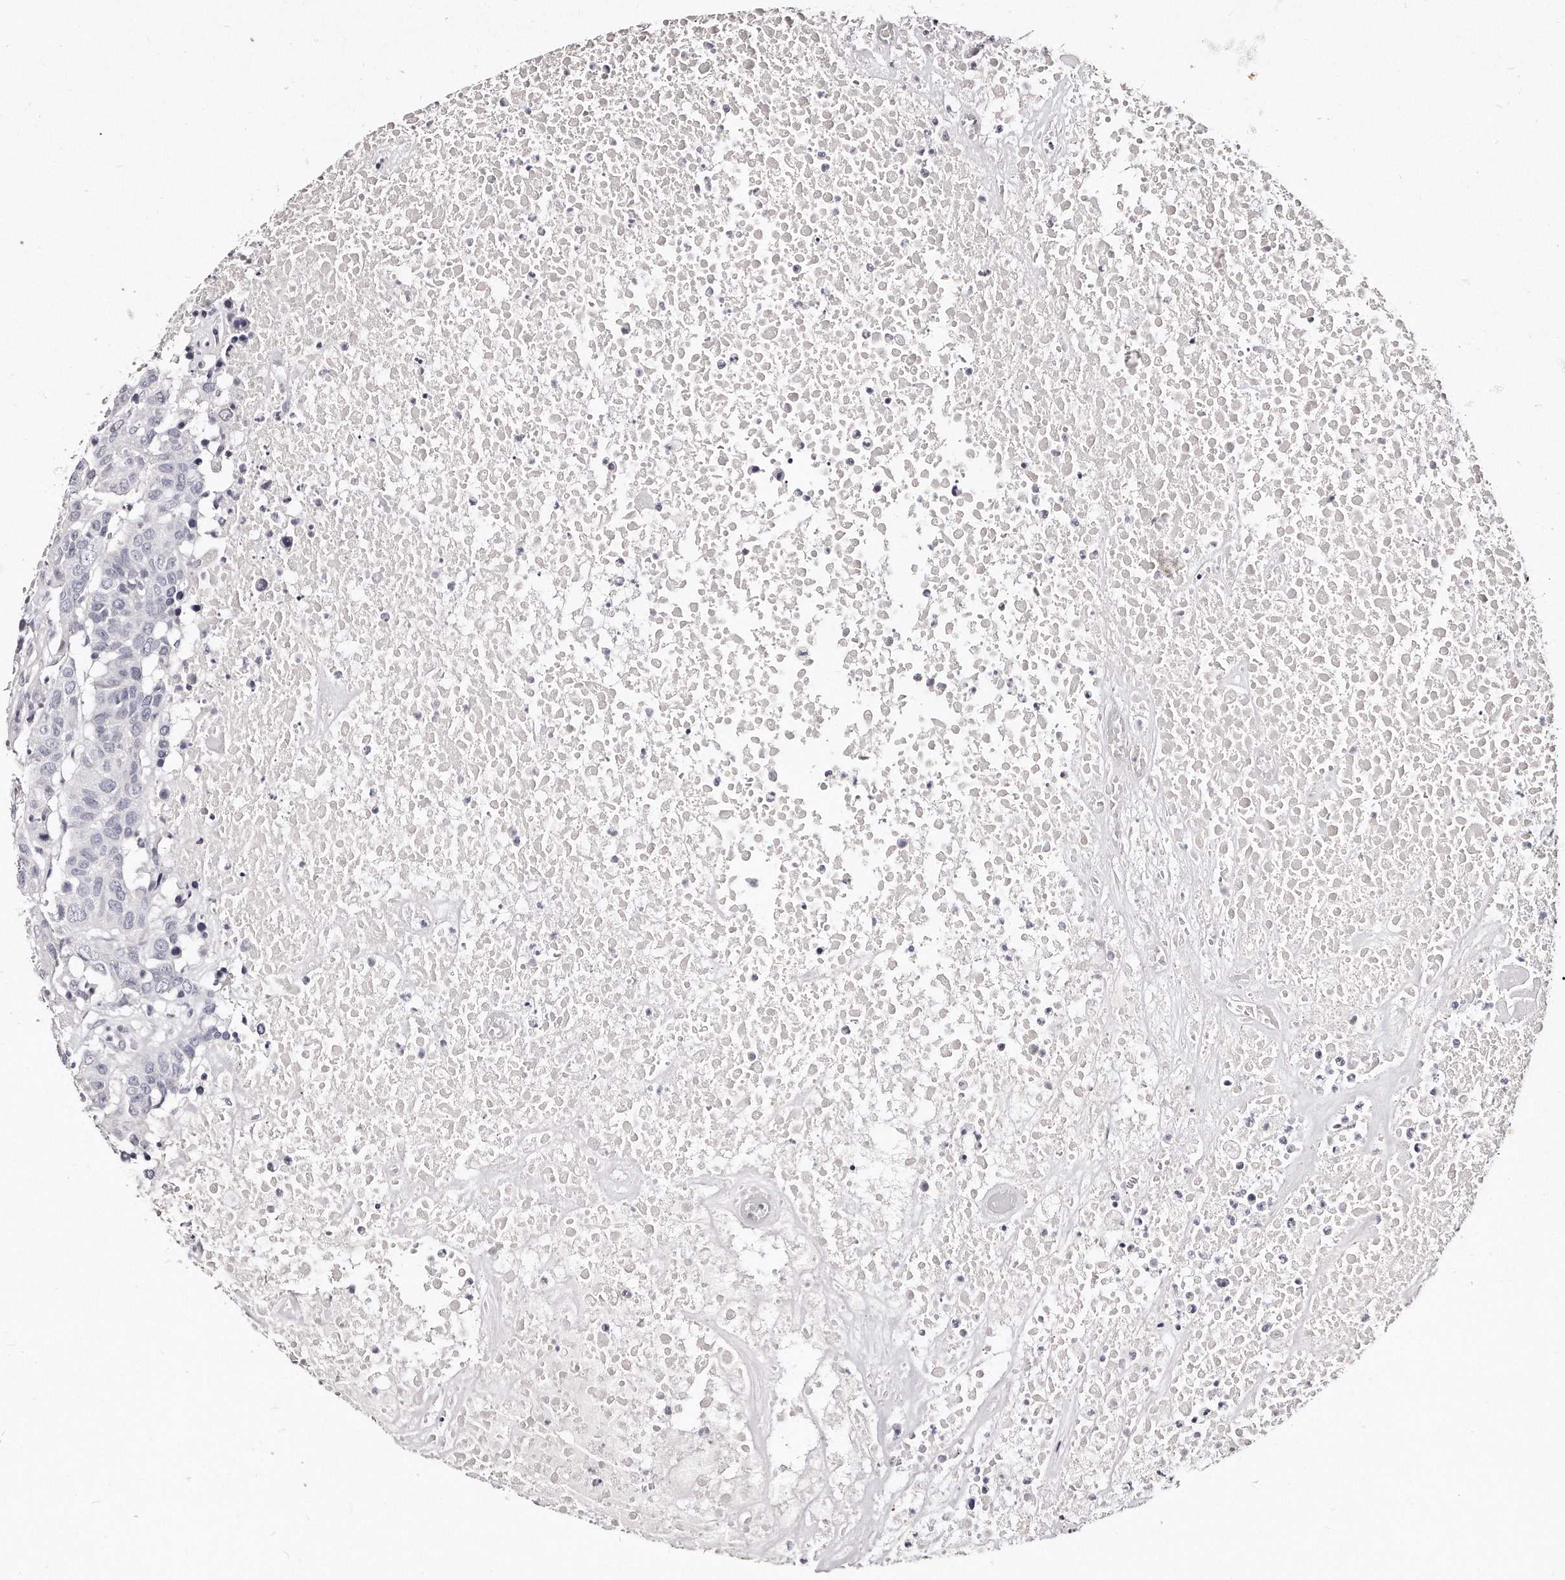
{"staining": {"intensity": "negative", "quantity": "none", "location": "none"}, "tissue": "head and neck cancer", "cell_type": "Tumor cells", "image_type": "cancer", "snomed": [{"axis": "morphology", "description": "Squamous cell carcinoma, NOS"}, {"axis": "topography", "description": "Head-Neck"}], "caption": "This is an immunohistochemistry (IHC) photomicrograph of human head and neck squamous cell carcinoma. There is no staining in tumor cells.", "gene": "LMOD1", "patient": {"sex": "male", "age": 66}}